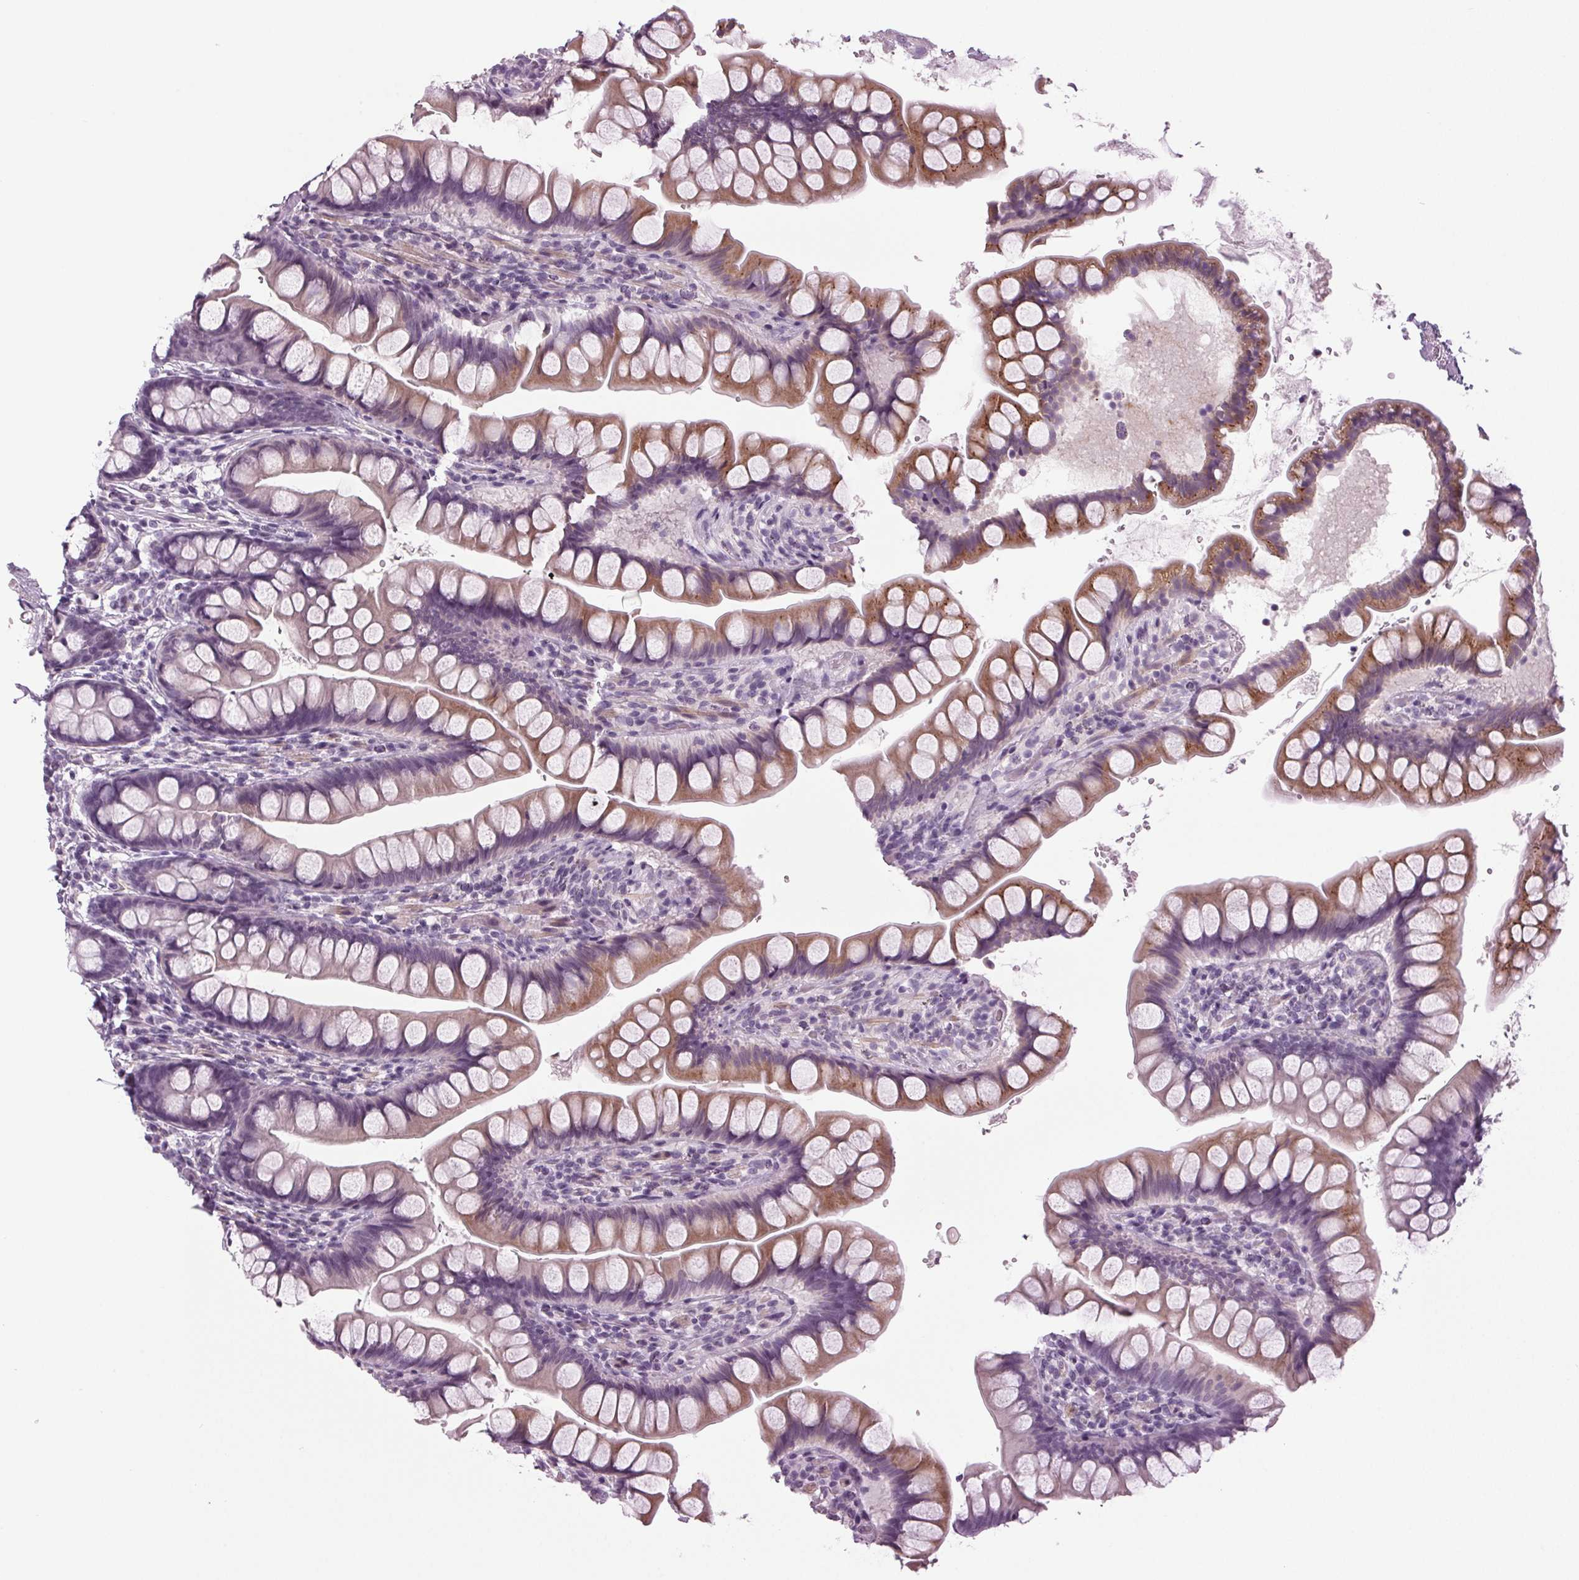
{"staining": {"intensity": "moderate", "quantity": "25%-75%", "location": "cytoplasmic/membranous"}, "tissue": "small intestine", "cell_type": "Glandular cells", "image_type": "normal", "snomed": [{"axis": "morphology", "description": "Normal tissue, NOS"}, {"axis": "topography", "description": "Small intestine"}], "caption": "Brown immunohistochemical staining in normal human small intestine shows moderate cytoplasmic/membranous staining in about 25%-75% of glandular cells. Immunohistochemistry (ihc) stains the protein of interest in brown and the nuclei are stained blue.", "gene": "DNAH12", "patient": {"sex": "male", "age": 70}}